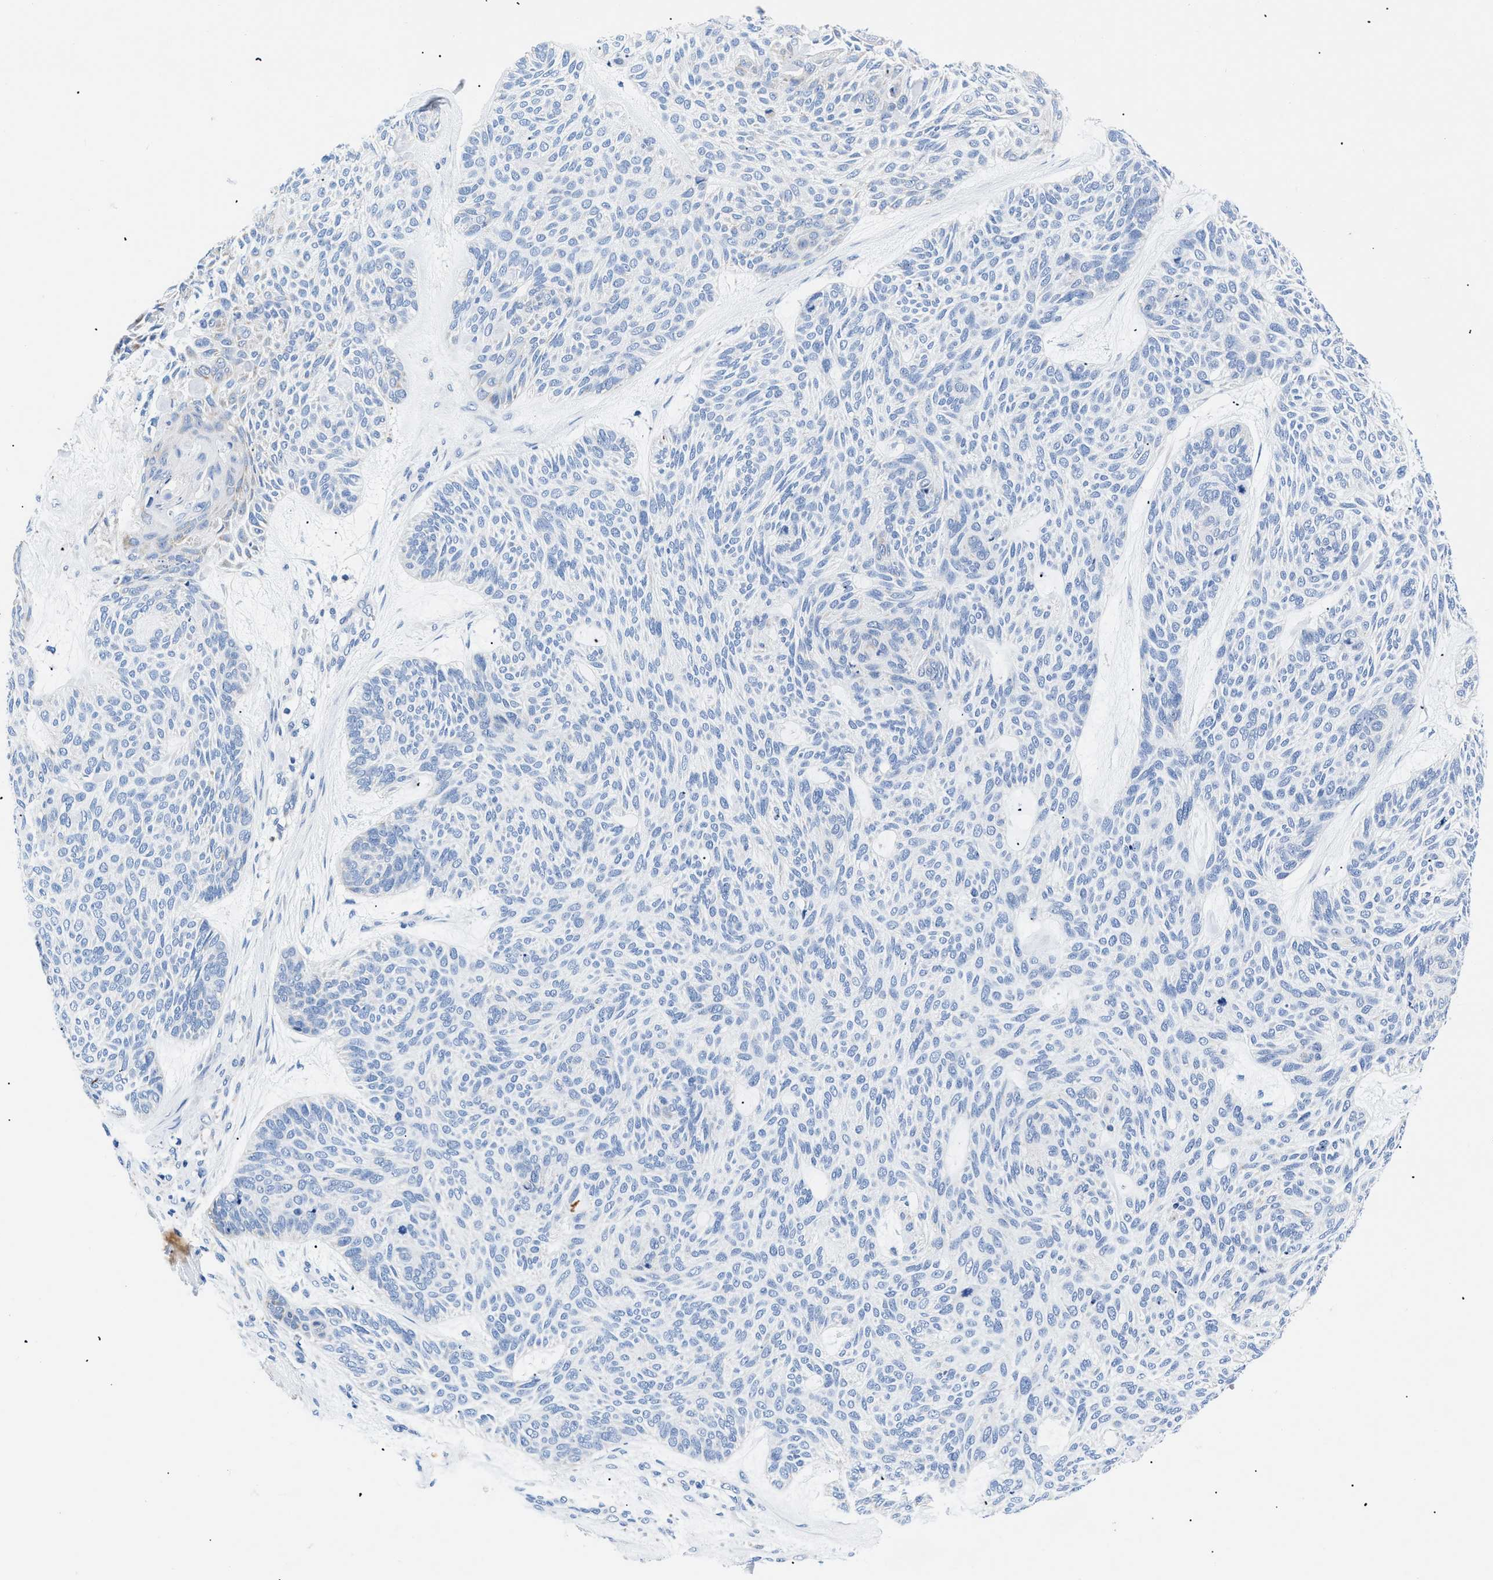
{"staining": {"intensity": "negative", "quantity": "none", "location": "none"}, "tissue": "skin cancer", "cell_type": "Tumor cells", "image_type": "cancer", "snomed": [{"axis": "morphology", "description": "Basal cell carcinoma"}, {"axis": "topography", "description": "Skin"}], "caption": "Skin cancer stained for a protein using immunohistochemistry demonstrates no staining tumor cells.", "gene": "GPR149", "patient": {"sex": "male", "age": 55}}